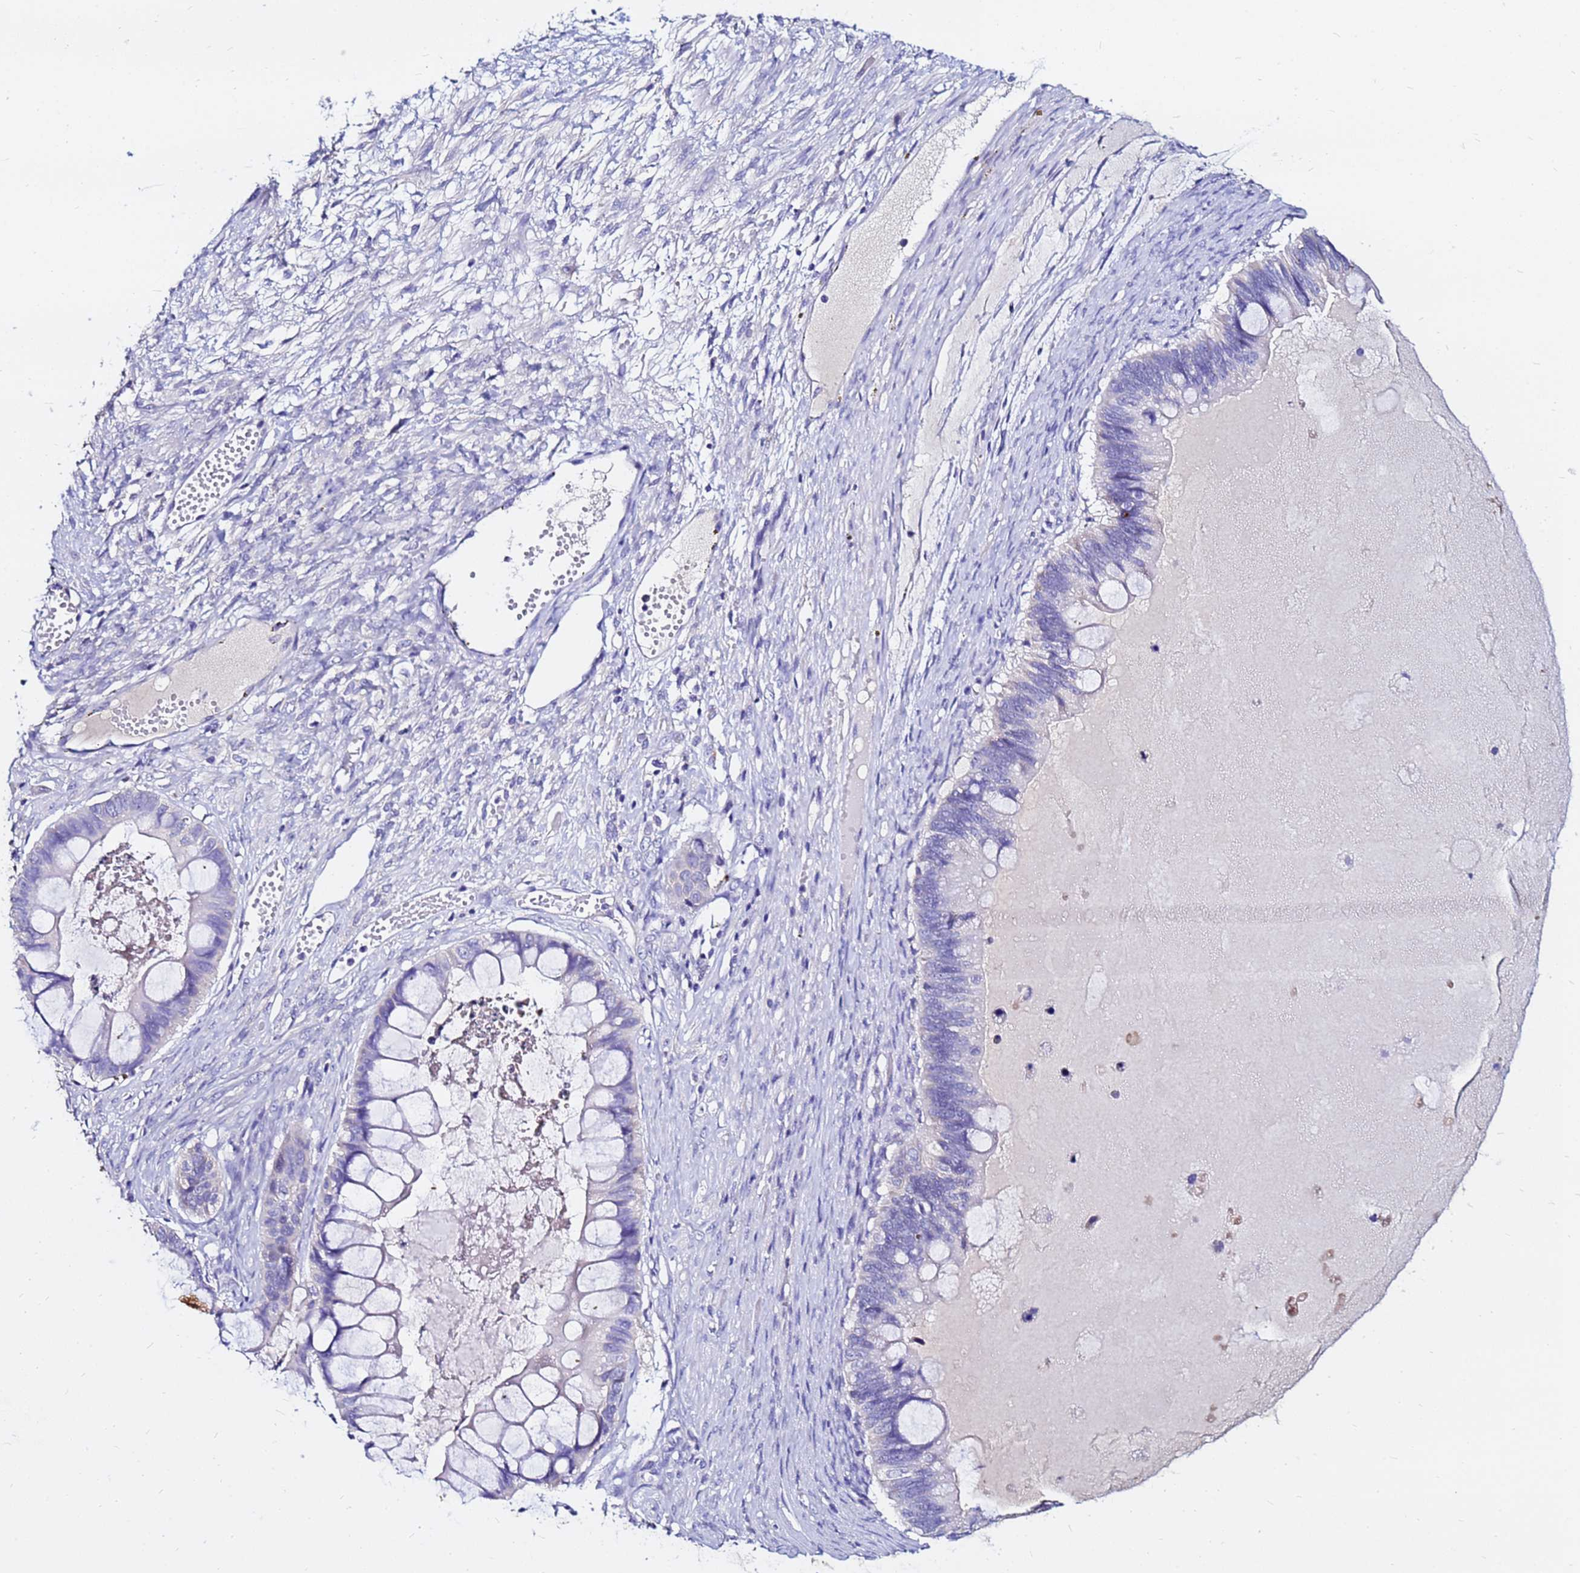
{"staining": {"intensity": "negative", "quantity": "none", "location": "none"}, "tissue": "ovarian cancer", "cell_type": "Tumor cells", "image_type": "cancer", "snomed": [{"axis": "morphology", "description": "Cystadenocarcinoma, mucinous, NOS"}, {"axis": "topography", "description": "Ovary"}], "caption": "A histopathology image of mucinous cystadenocarcinoma (ovarian) stained for a protein shows no brown staining in tumor cells.", "gene": "FAM183A", "patient": {"sex": "female", "age": 61}}